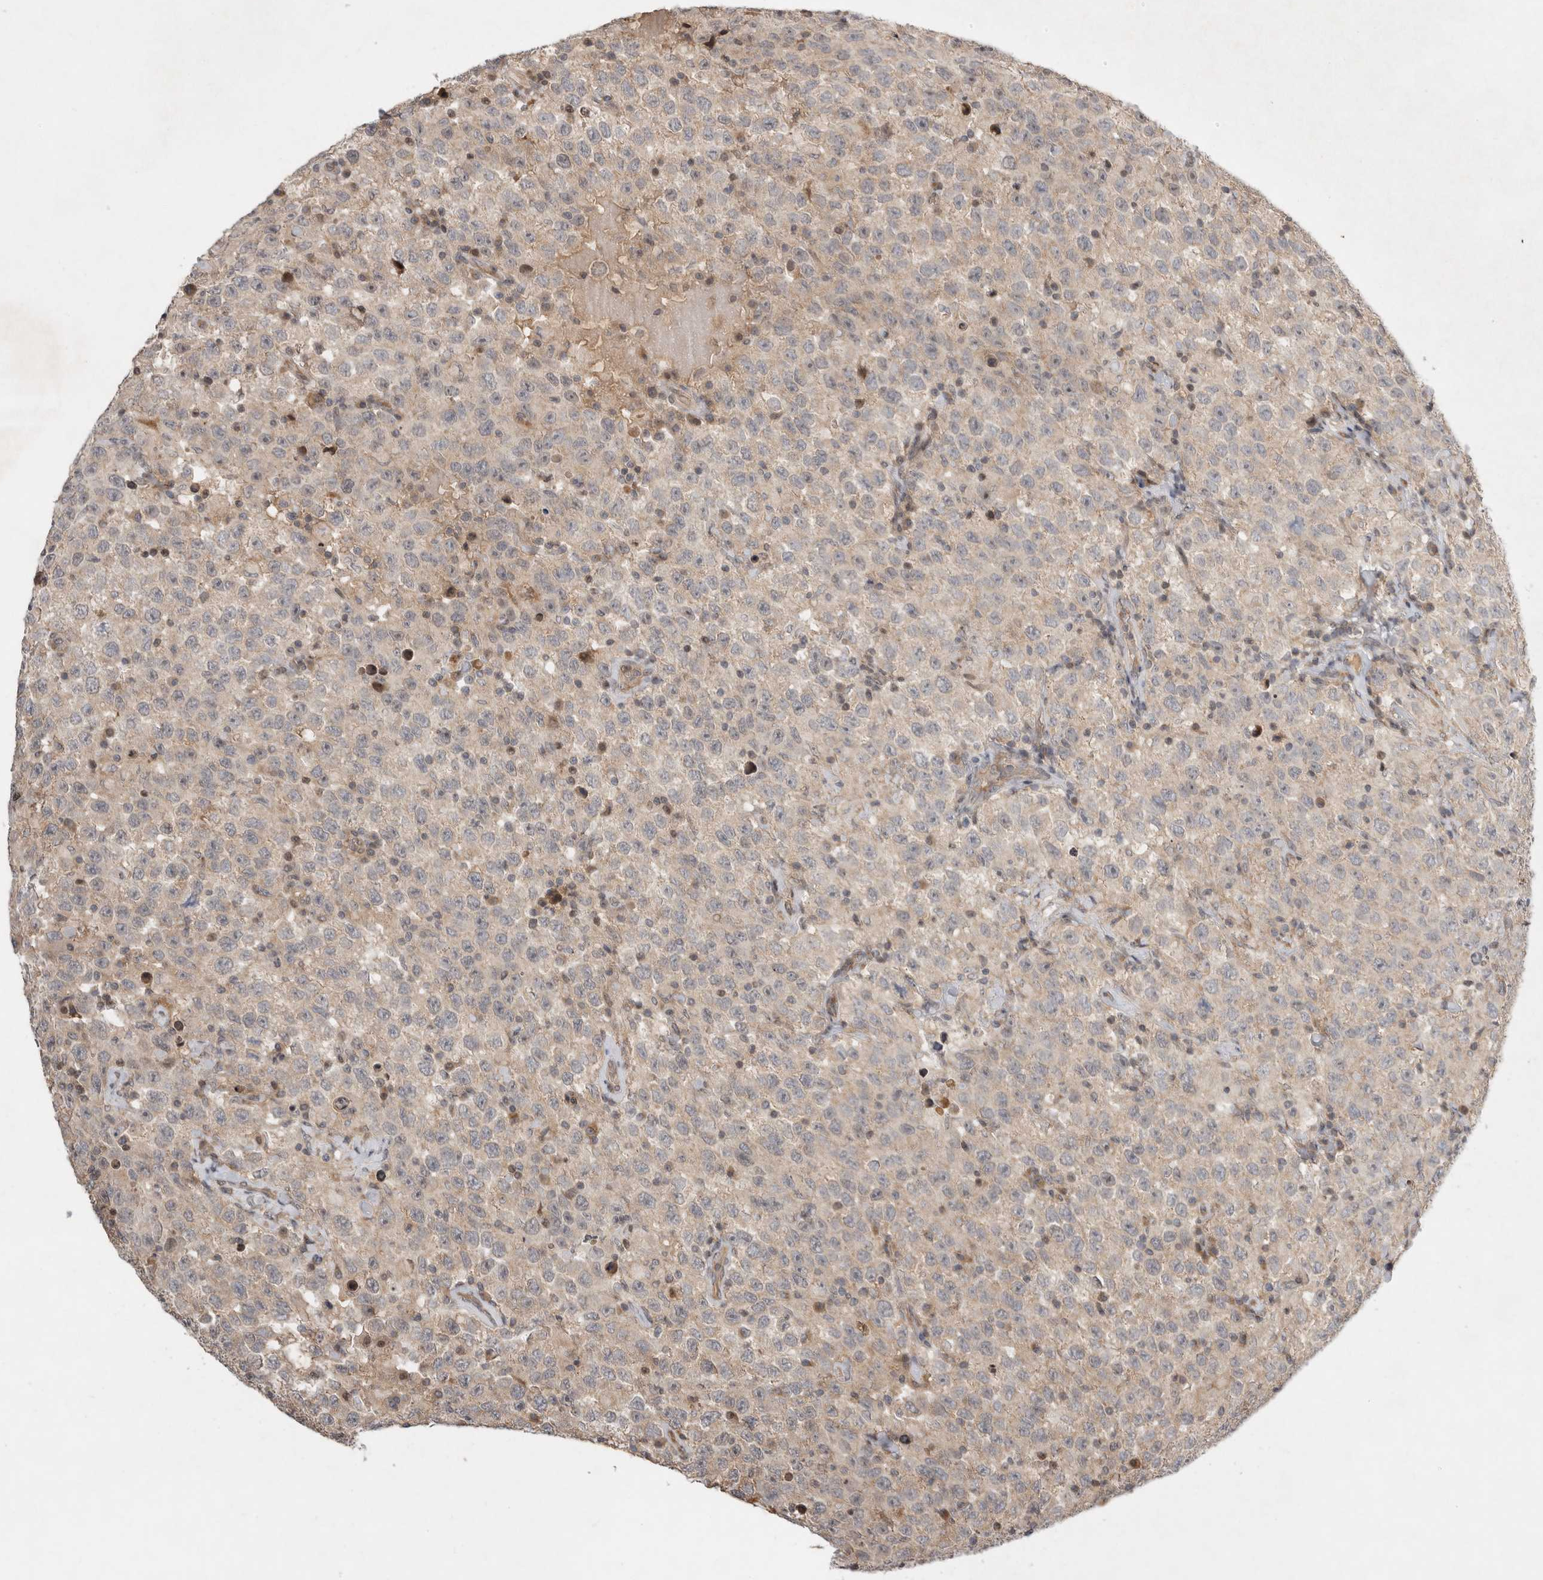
{"staining": {"intensity": "weak", "quantity": ">75%", "location": "cytoplasmic/membranous"}, "tissue": "testis cancer", "cell_type": "Tumor cells", "image_type": "cancer", "snomed": [{"axis": "morphology", "description": "Seminoma, NOS"}, {"axis": "topography", "description": "Testis"}], "caption": "Testis seminoma tissue displays weak cytoplasmic/membranous expression in about >75% of tumor cells (Stains: DAB in brown, nuclei in blue, Microscopy: brightfield microscopy at high magnification).", "gene": "EIF2AK1", "patient": {"sex": "male", "age": 41}}